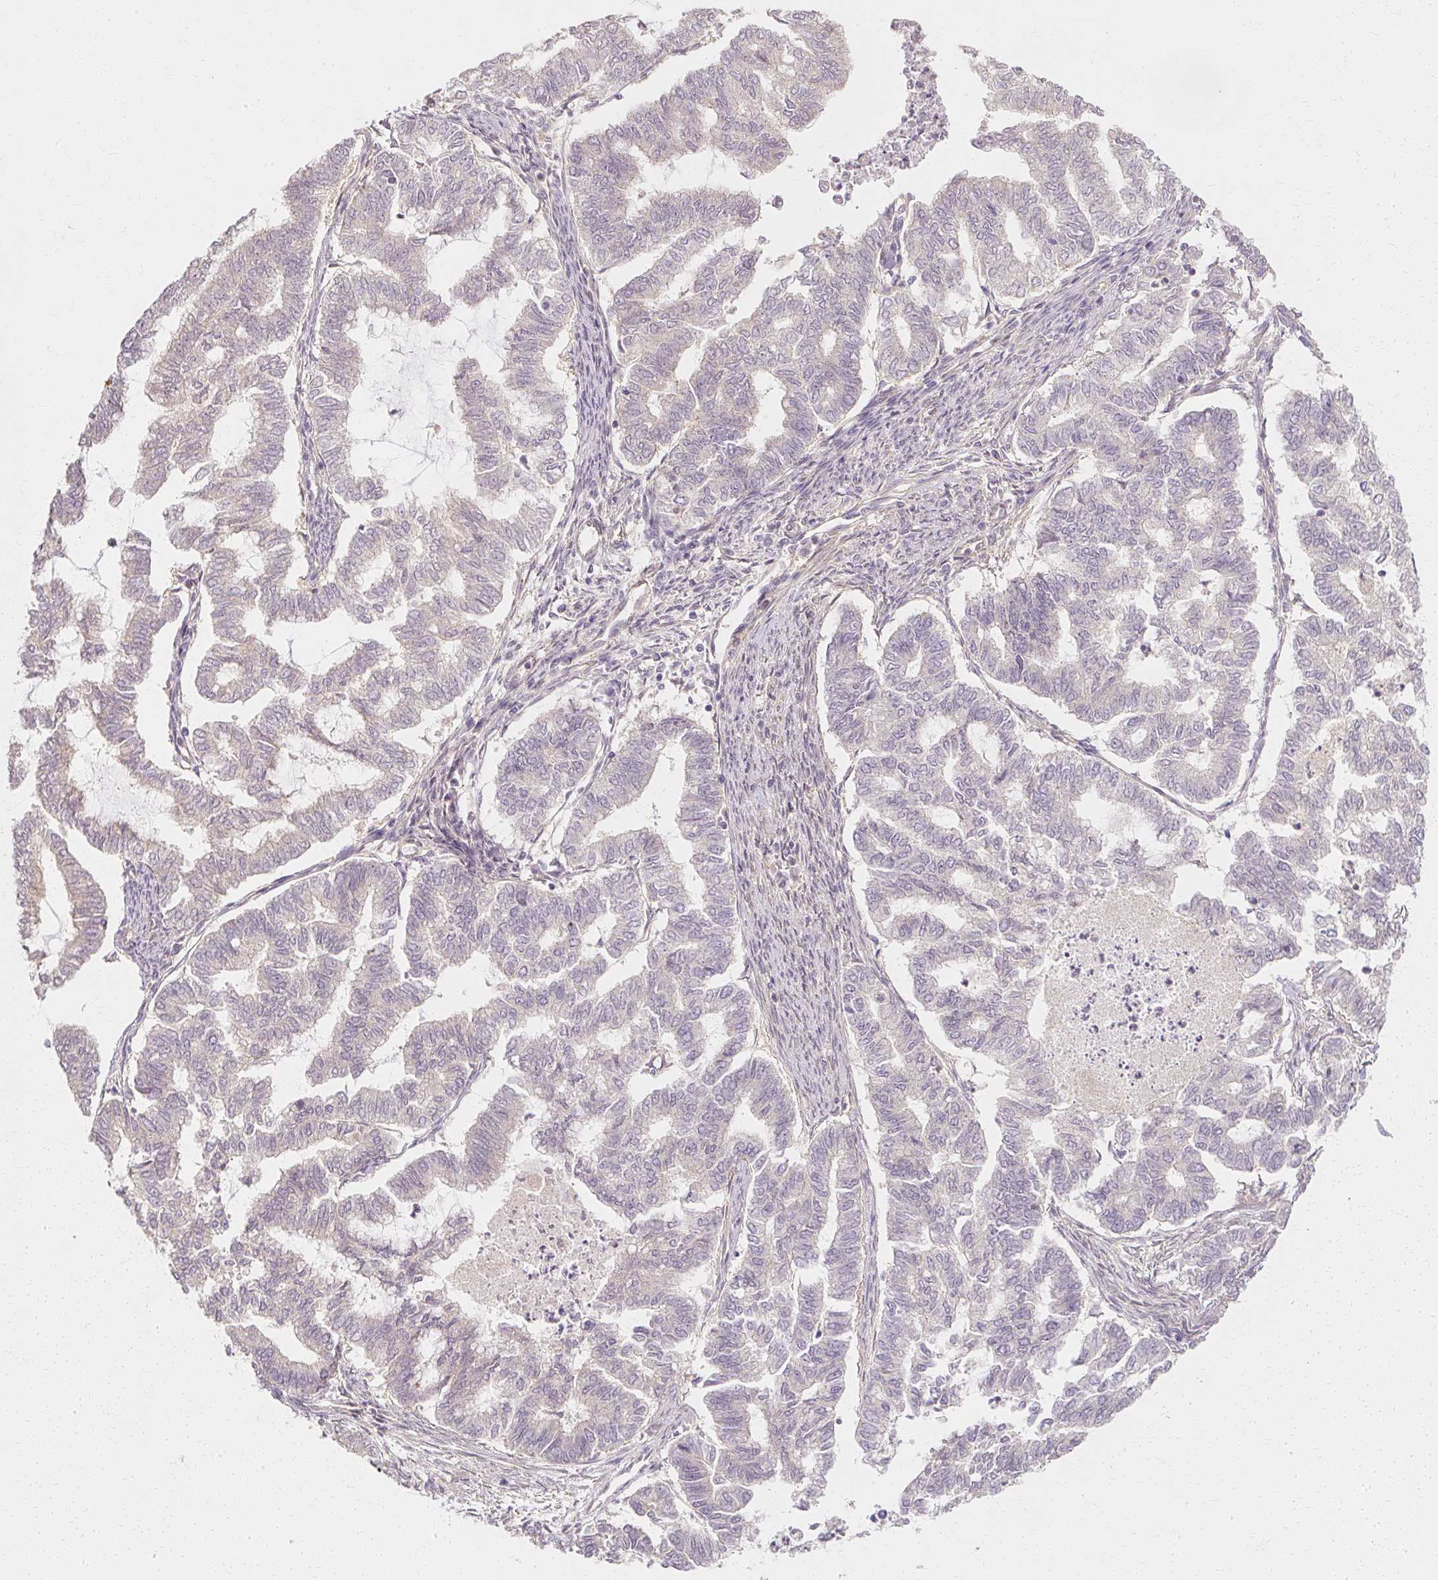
{"staining": {"intensity": "negative", "quantity": "none", "location": "none"}, "tissue": "endometrial cancer", "cell_type": "Tumor cells", "image_type": "cancer", "snomed": [{"axis": "morphology", "description": "Adenocarcinoma, NOS"}, {"axis": "topography", "description": "Endometrium"}], "caption": "Tumor cells are negative for brown protein staining in endometrial cancer.", "gene": "GNAQ", "patient": {"sex": "female", "age": 79}}